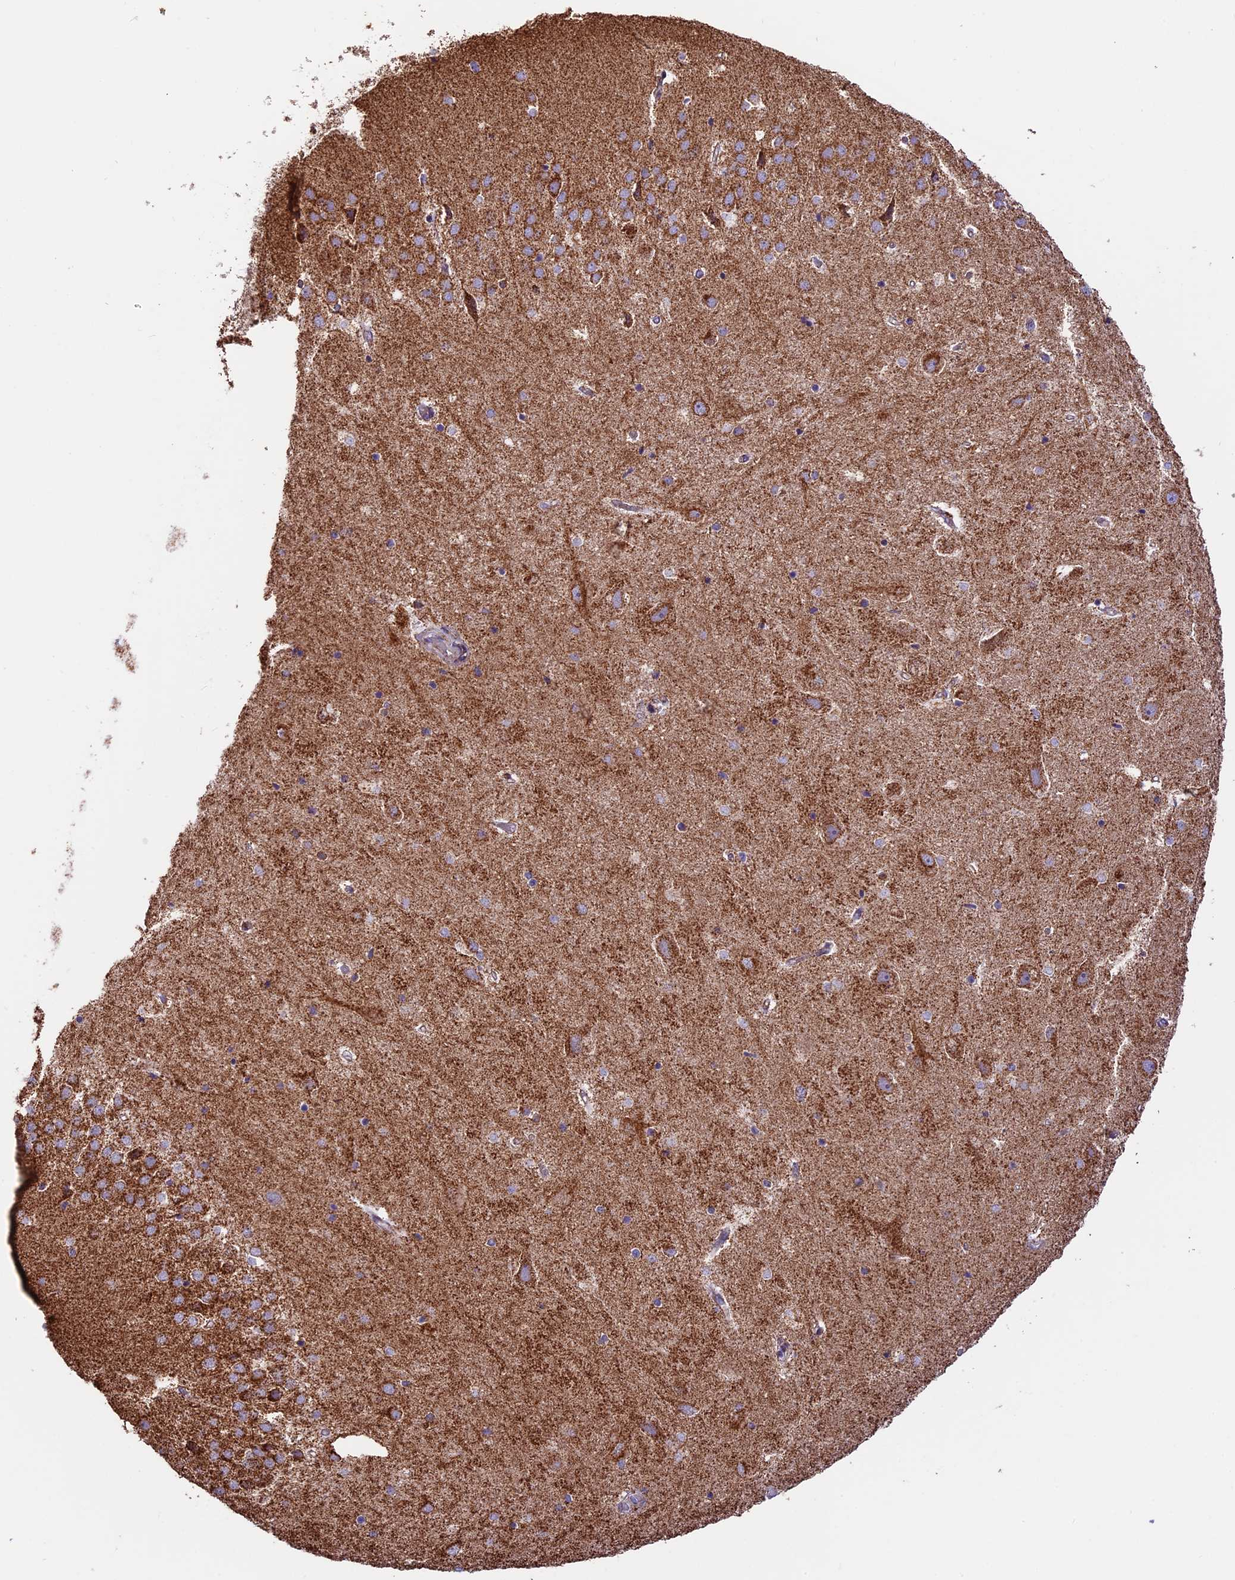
{"staining": {"intensity": "weak", "quantity": "<25%", "location": "cytoplasmic/membranous"}, "tissue": "hippocampus", "cell_type": "Glial cells", "image_type": "normal", "snomed": [{"axis": "morphology", "description": "Normal tissue, NOS"}, {"axis": "topography", "description": "Hippocampus"}], "caption": "Glial cells are negative for brown protein staining in benign hippocampus. (DAB (3,3'-diaminobenzidine) immunohistochemistry (IHC) with hematoxylin counter stain).", "gene": "NDUFA8", "patient": {"sex": "female", "age": 52}}